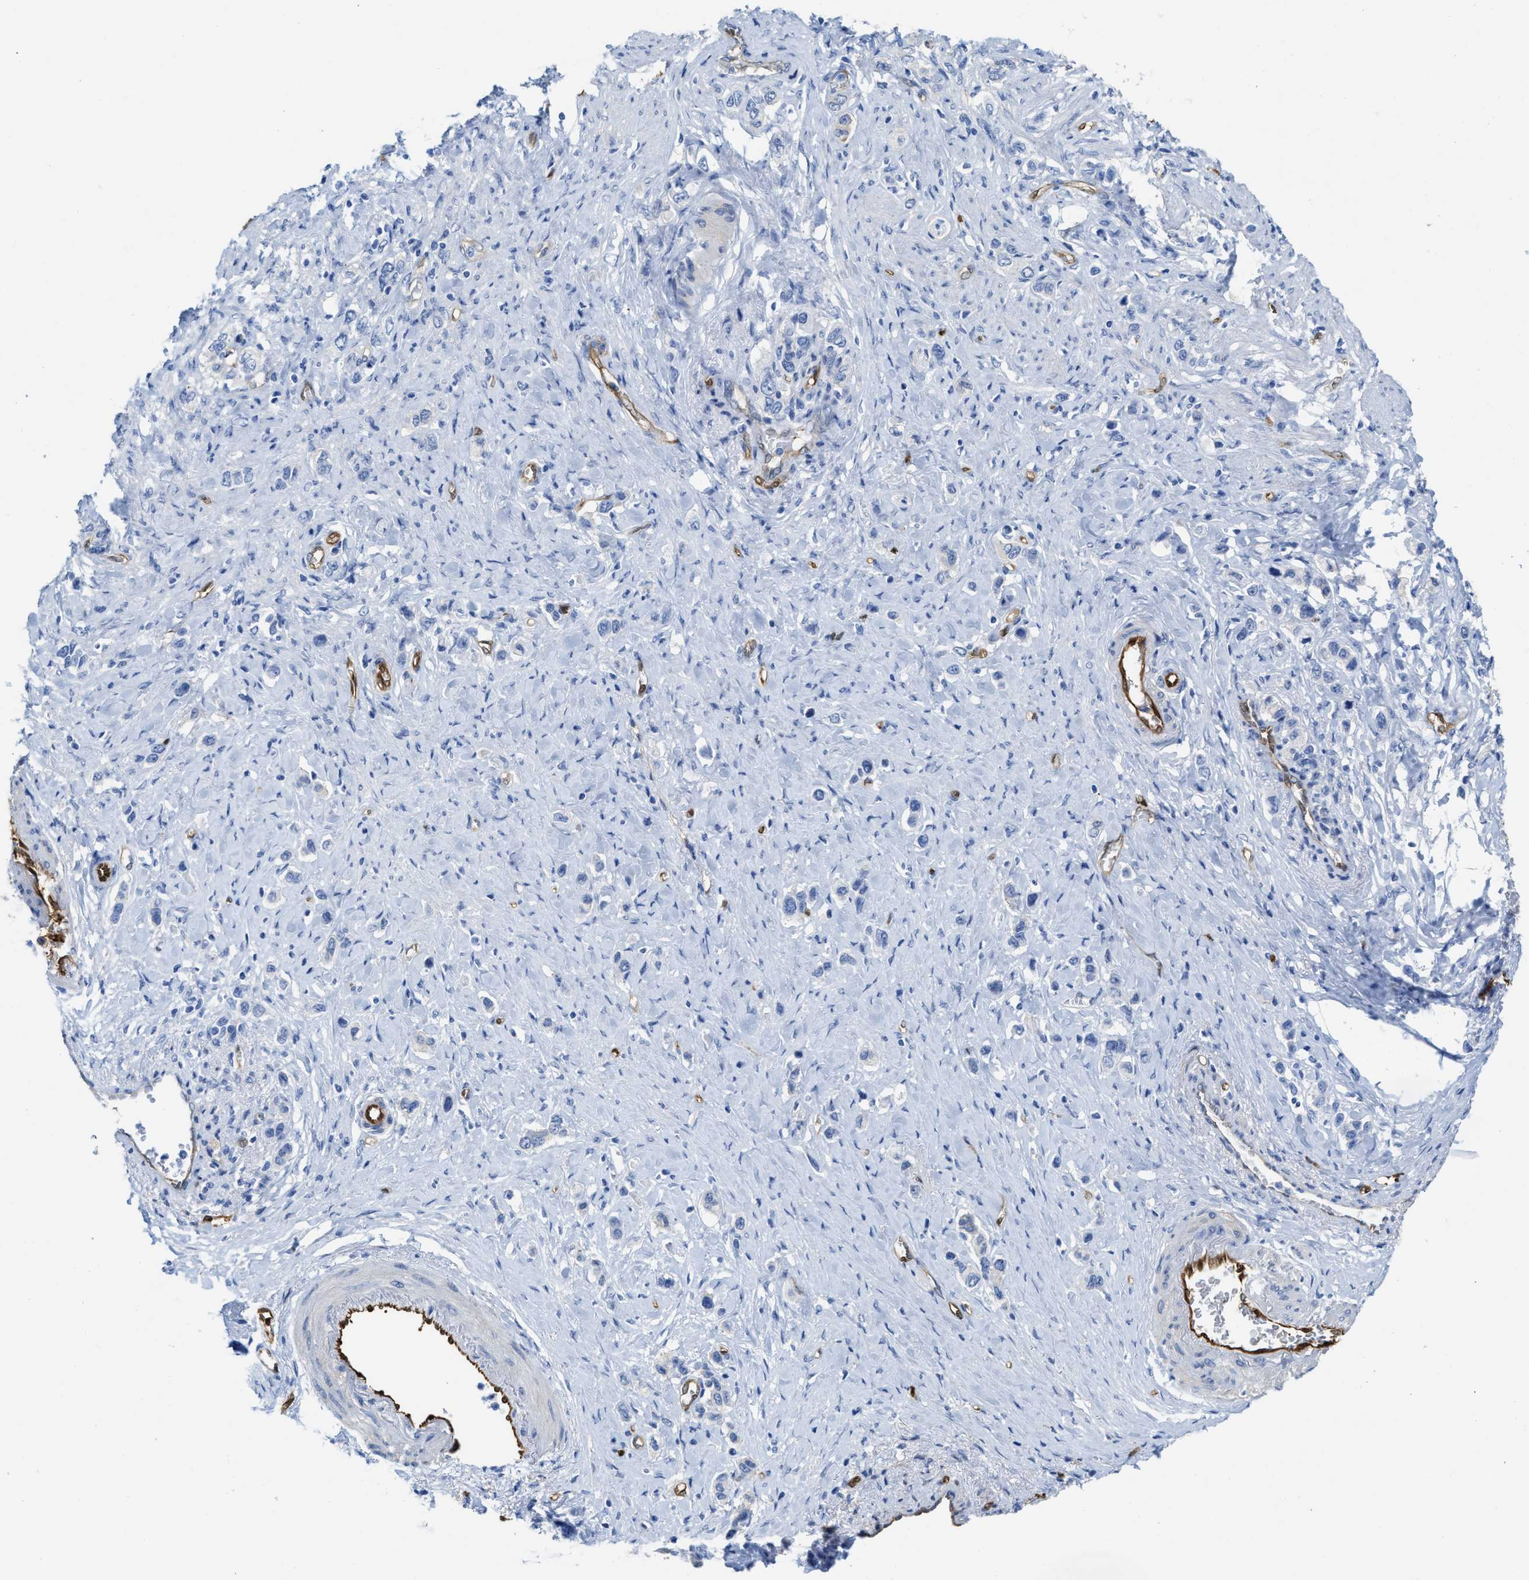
{"staining": {"intensity": "weak", "quantity": "<25%", "location": "cytoplasmic/membranous"}, "tissue": "stomach cancer", "cell_type": "Tumor cells", "image_type": "cancer", "snomed": [{"axis": "morphology", "description": "Adenocarcinoma, NOS"}, {"axis": "topography", "description": "Stomach"}], "caption": "Immunohistochemistry of human stomach cancer displays no expression in tumor cells.", "gene": "ASS1", "patient": {"sex": "female", "age": 65}}